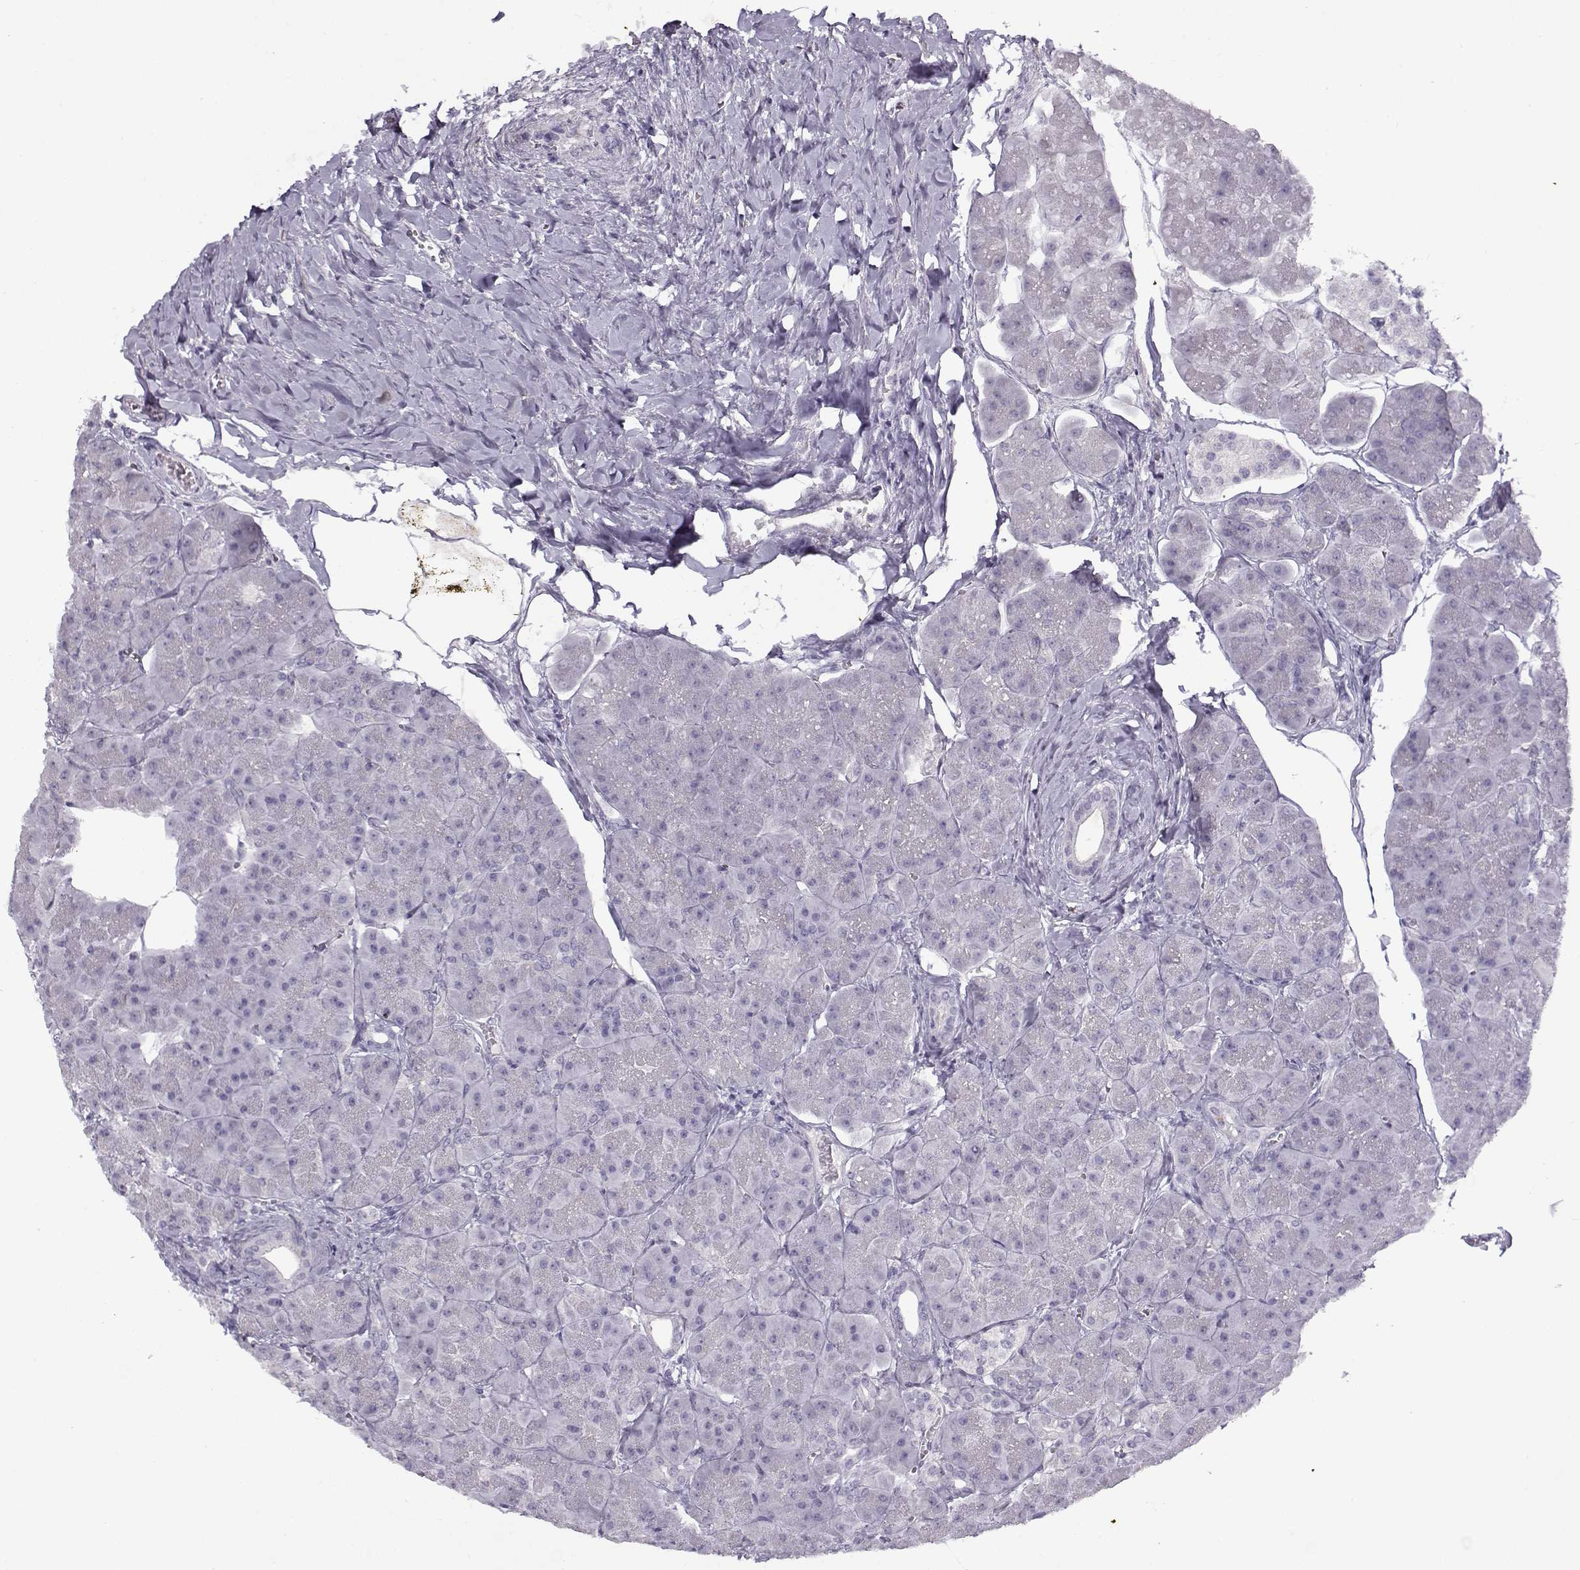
{"staining": {"intensity": "negative", "quantity": "none", "location": "none"}, "tissue": "pancreas", "cell_type": "Exocrine glandular cells", "image_type": "normal", "snomed": [{"axis": "morphology", "description": "Normal tissue, NOS"}, {"axis": "topography", "description": "Adipose tissue"}, {"axis": "topography", "description": "Pancreas"}, {"axis": "topography", "description": "Peripheral nerve tissue"}], "caption": "The image reveals no significant positivity in exocrine glandular cells of pancreas.", "gene": "TEX55", "patient": {"sex": "female", "age": 58}}